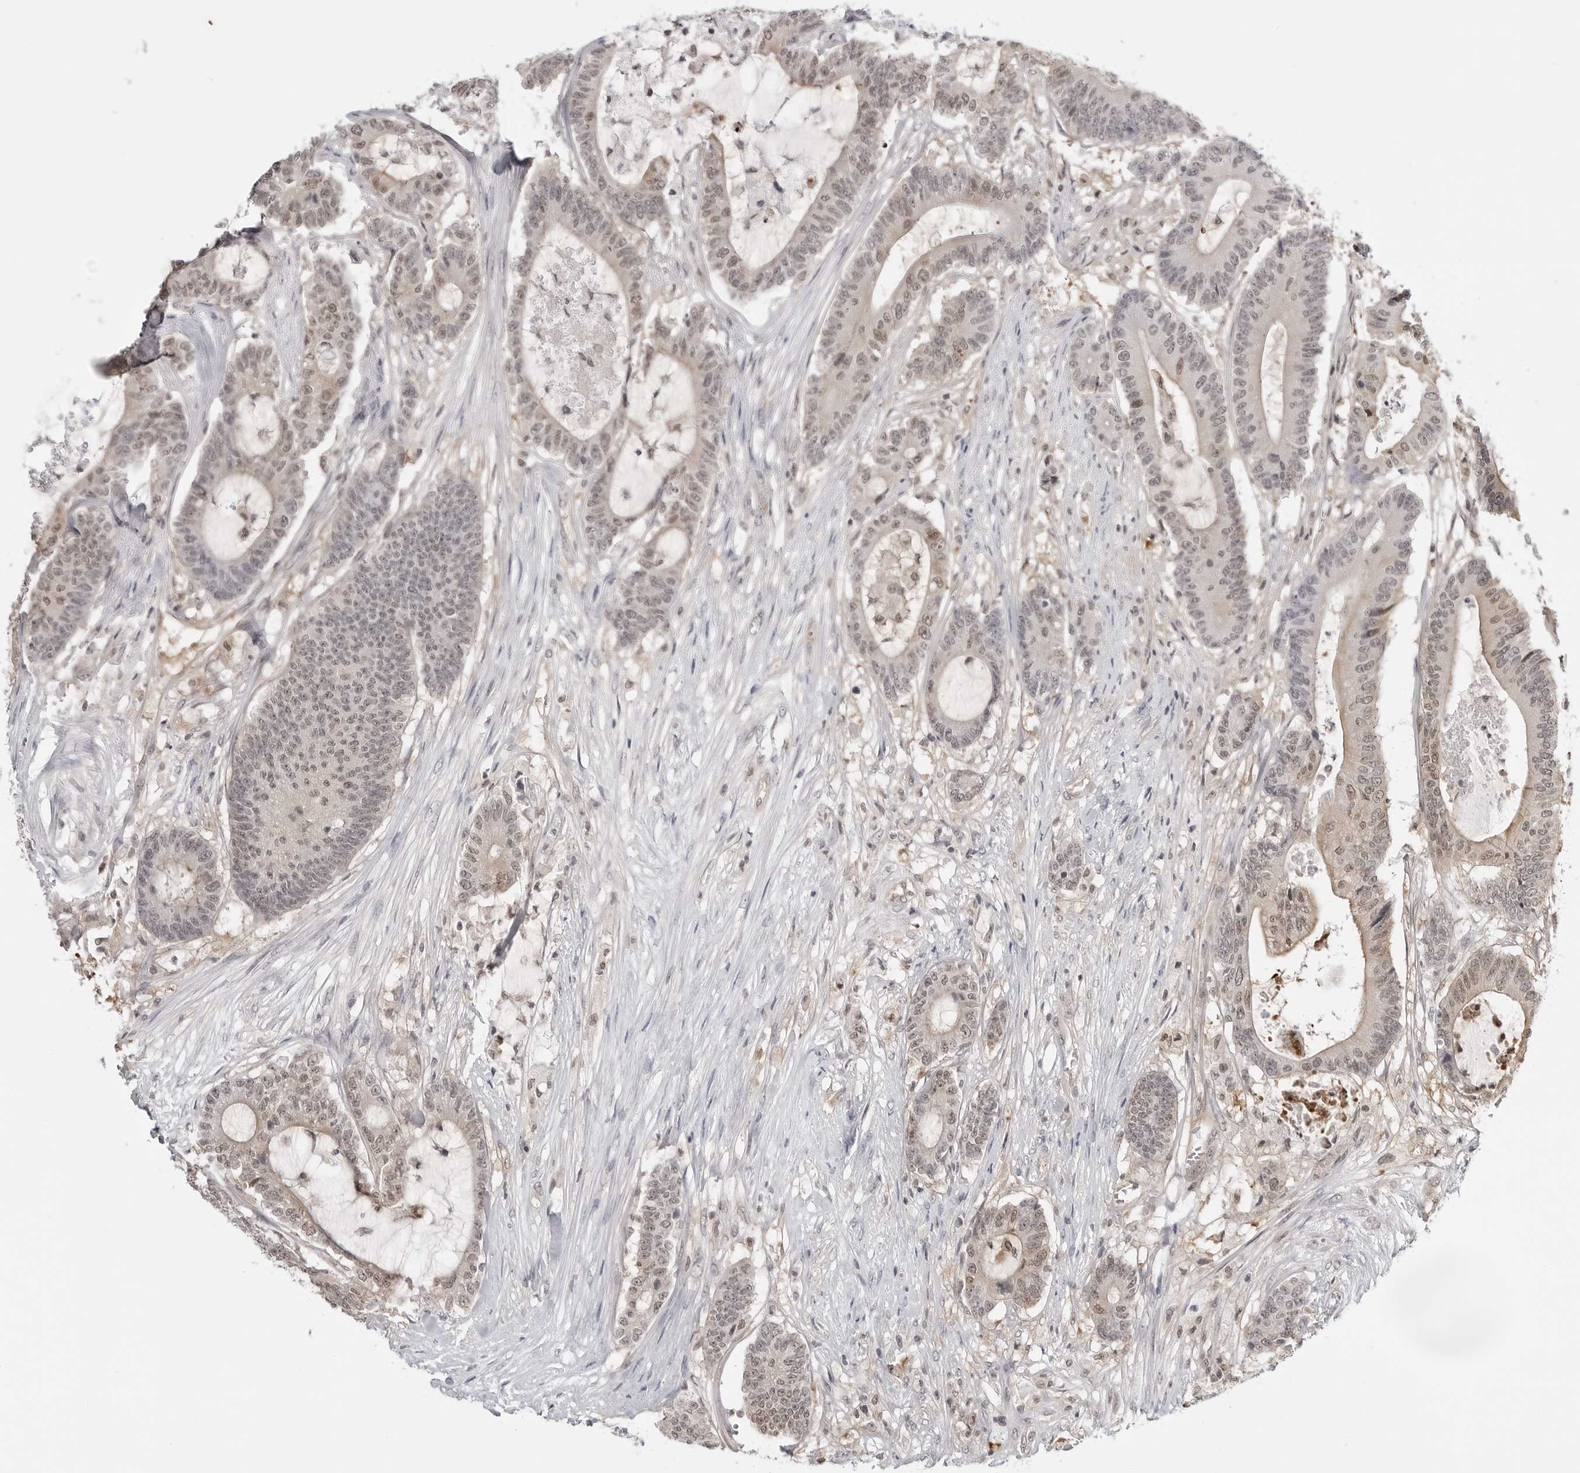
{"staining": {"intensity": "weak", "quantity": ">75%", "location": "nuclear"}, "tissue": "colorectal cancer", "cell_type": "Tumor cells", "image_type": "cancer", "snomed": [{"axis": "morphology", "description": "Adenocarcinoma, NOS"}, {"axis": "topography", "description": "Colon"}], "caption": "A low amount of weak nuclear staining is seen in about >75% of tumor cells in adenocarcinoma (colorectal) tissue. (Stains: DAB (3,3'-diaminobenzidine) in brown, nuclei in blue, Microscopy: brightfield microscopy at high magnification).", "gene": "YWHAG", "patient": {"sex": "female", "age": 84}}